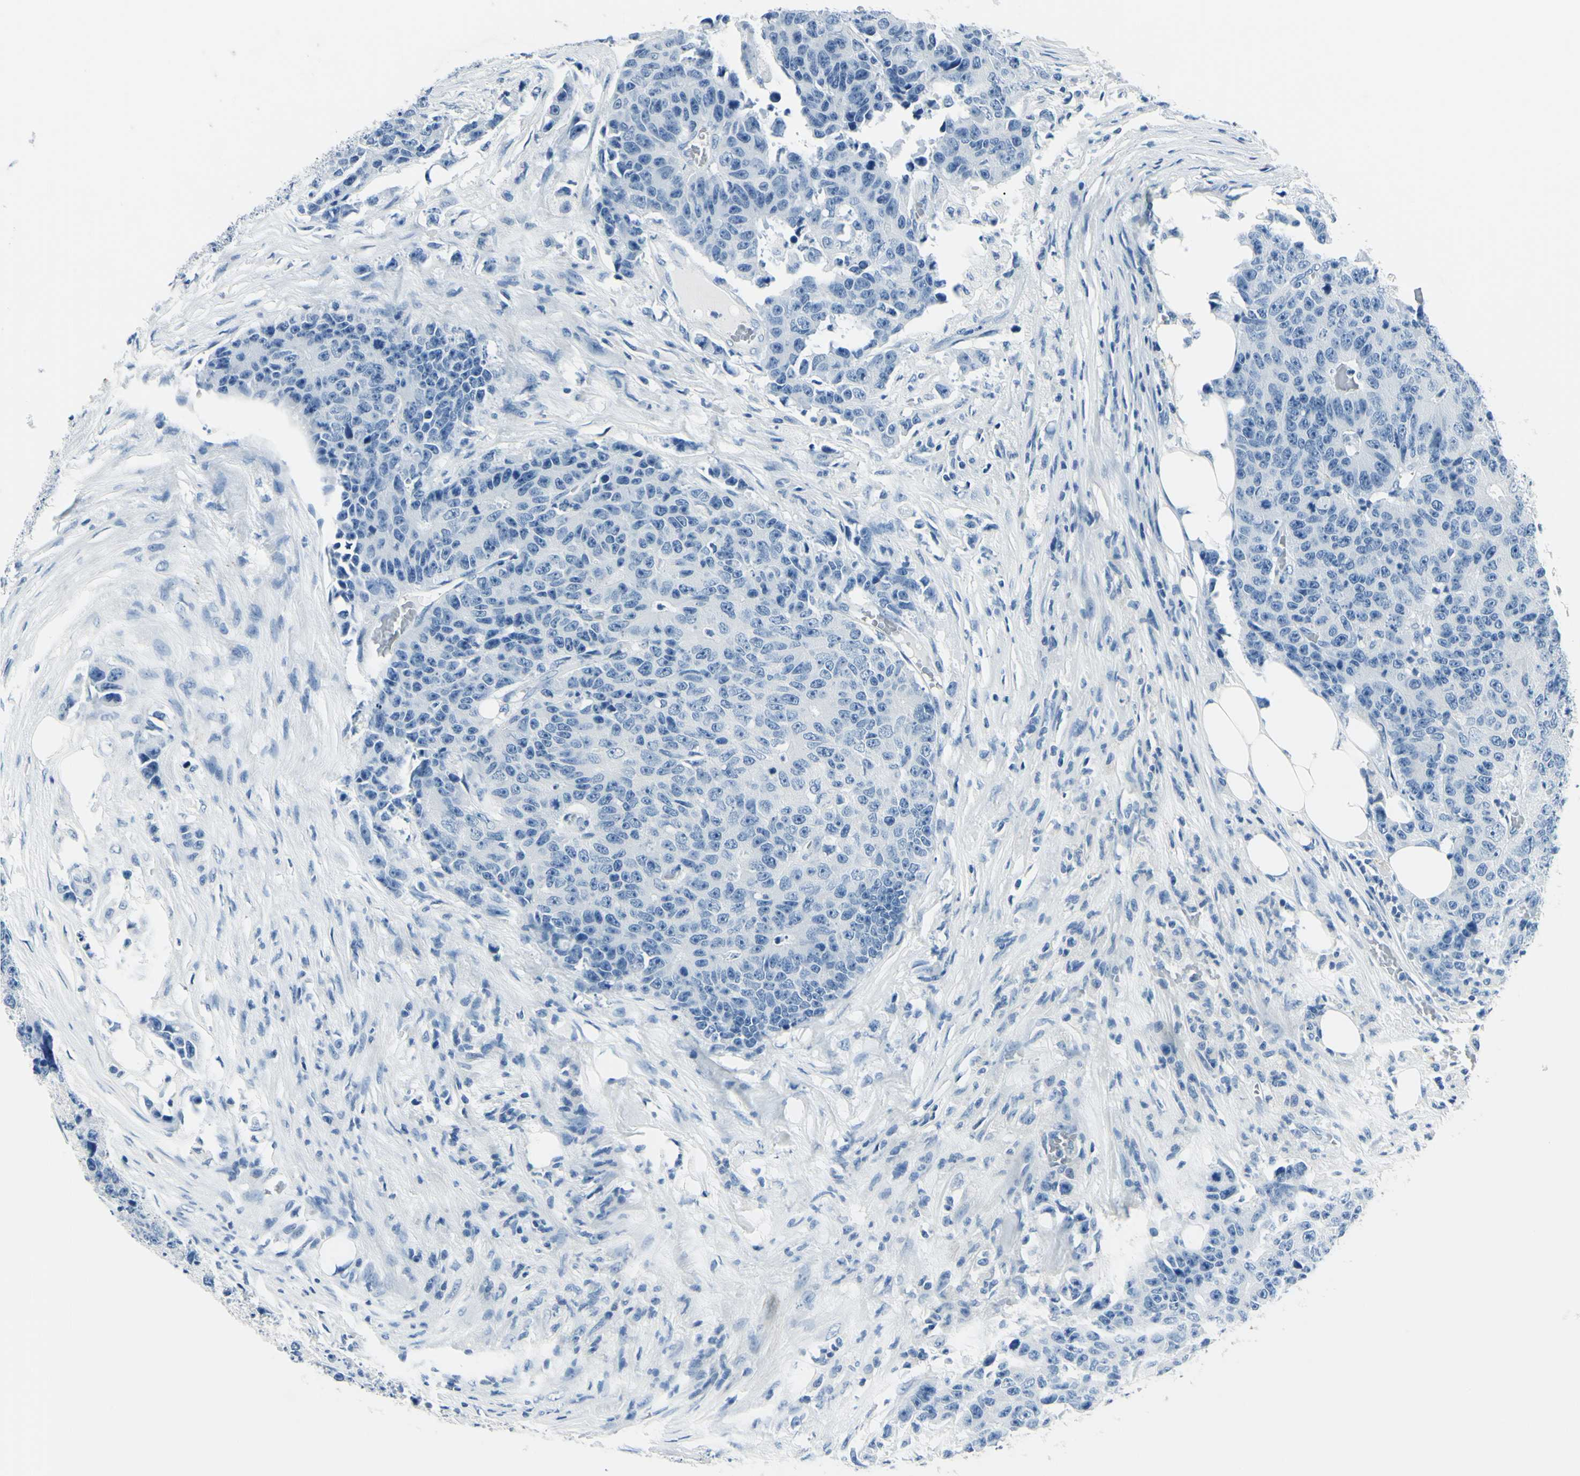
{"staining": {"intensity": "negative", "quantity": "none", "location": "none"}, "tissue": "colorectal cancer", "cell_type": "Tumor cells", "image_type": "cancer", "snomed": [{"axis": "morphology", "description": "Adenocarcinoma, NOS"}, {"axis": "topography", "description": "Colon"}], "caption": "An immunohistochemistry (IHC) micrograph of colorectal adenocarcinoma is shown. There is no staining in tumor cells of colorectal adenocarcinoma.", "gene": "CDH15", "patient": {"sex": "female", "age": 86}}